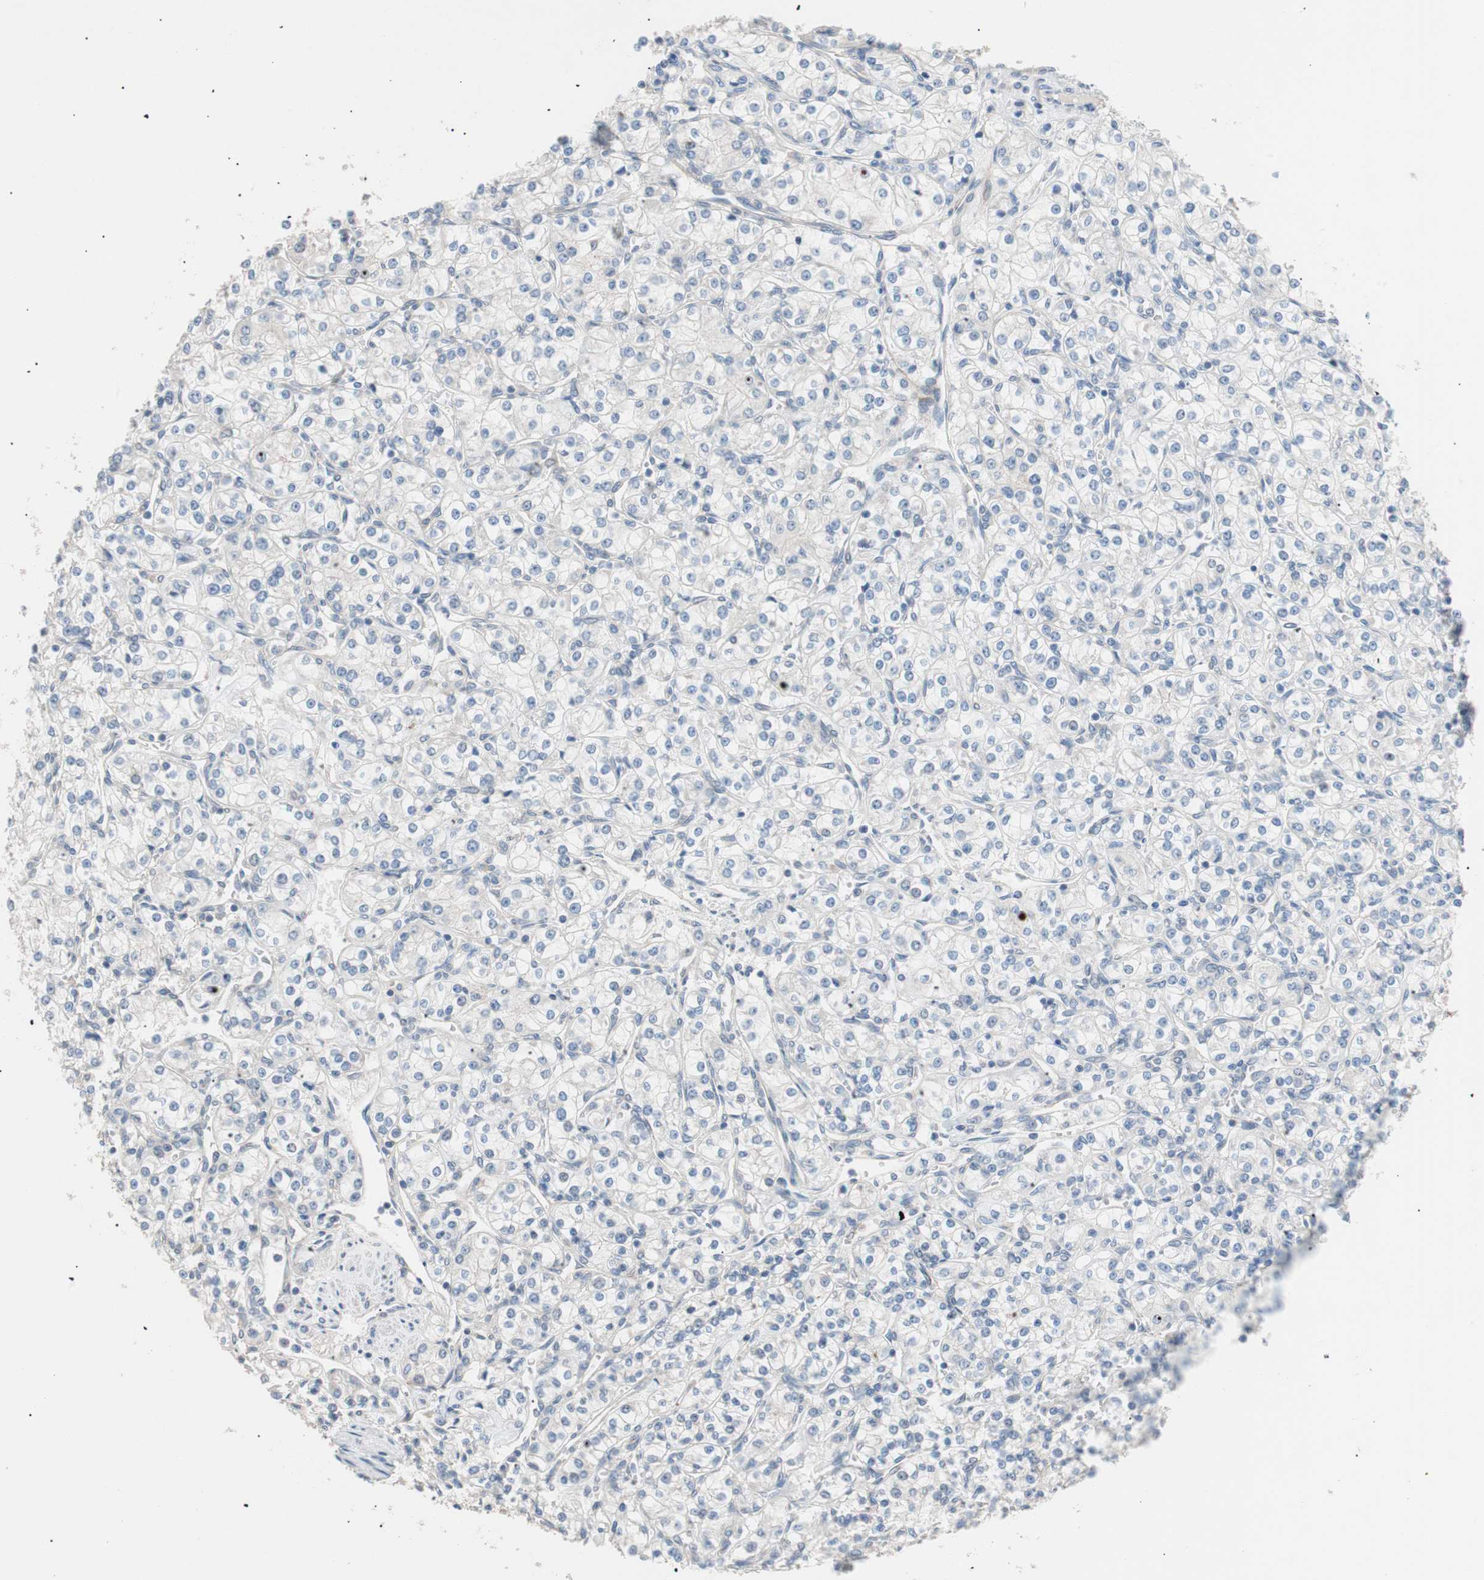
{"staining": {"intensity": "negative", "quantity": "none", "location": "none"}, "tissue": "renal cancer", "cell_type": "Tumor cells", "image_type": "cancer", "snomed": [{"axis": "morphology", "description": "Adenocarcinoma, NOS"}, {"axis": "topography", "description": "Kidney"}], "caption": "Image shows no significant protein staining in tumor cells of renal cancer.", "gene": "SMG1", "patient": {"sex": "male", "age": 77}}